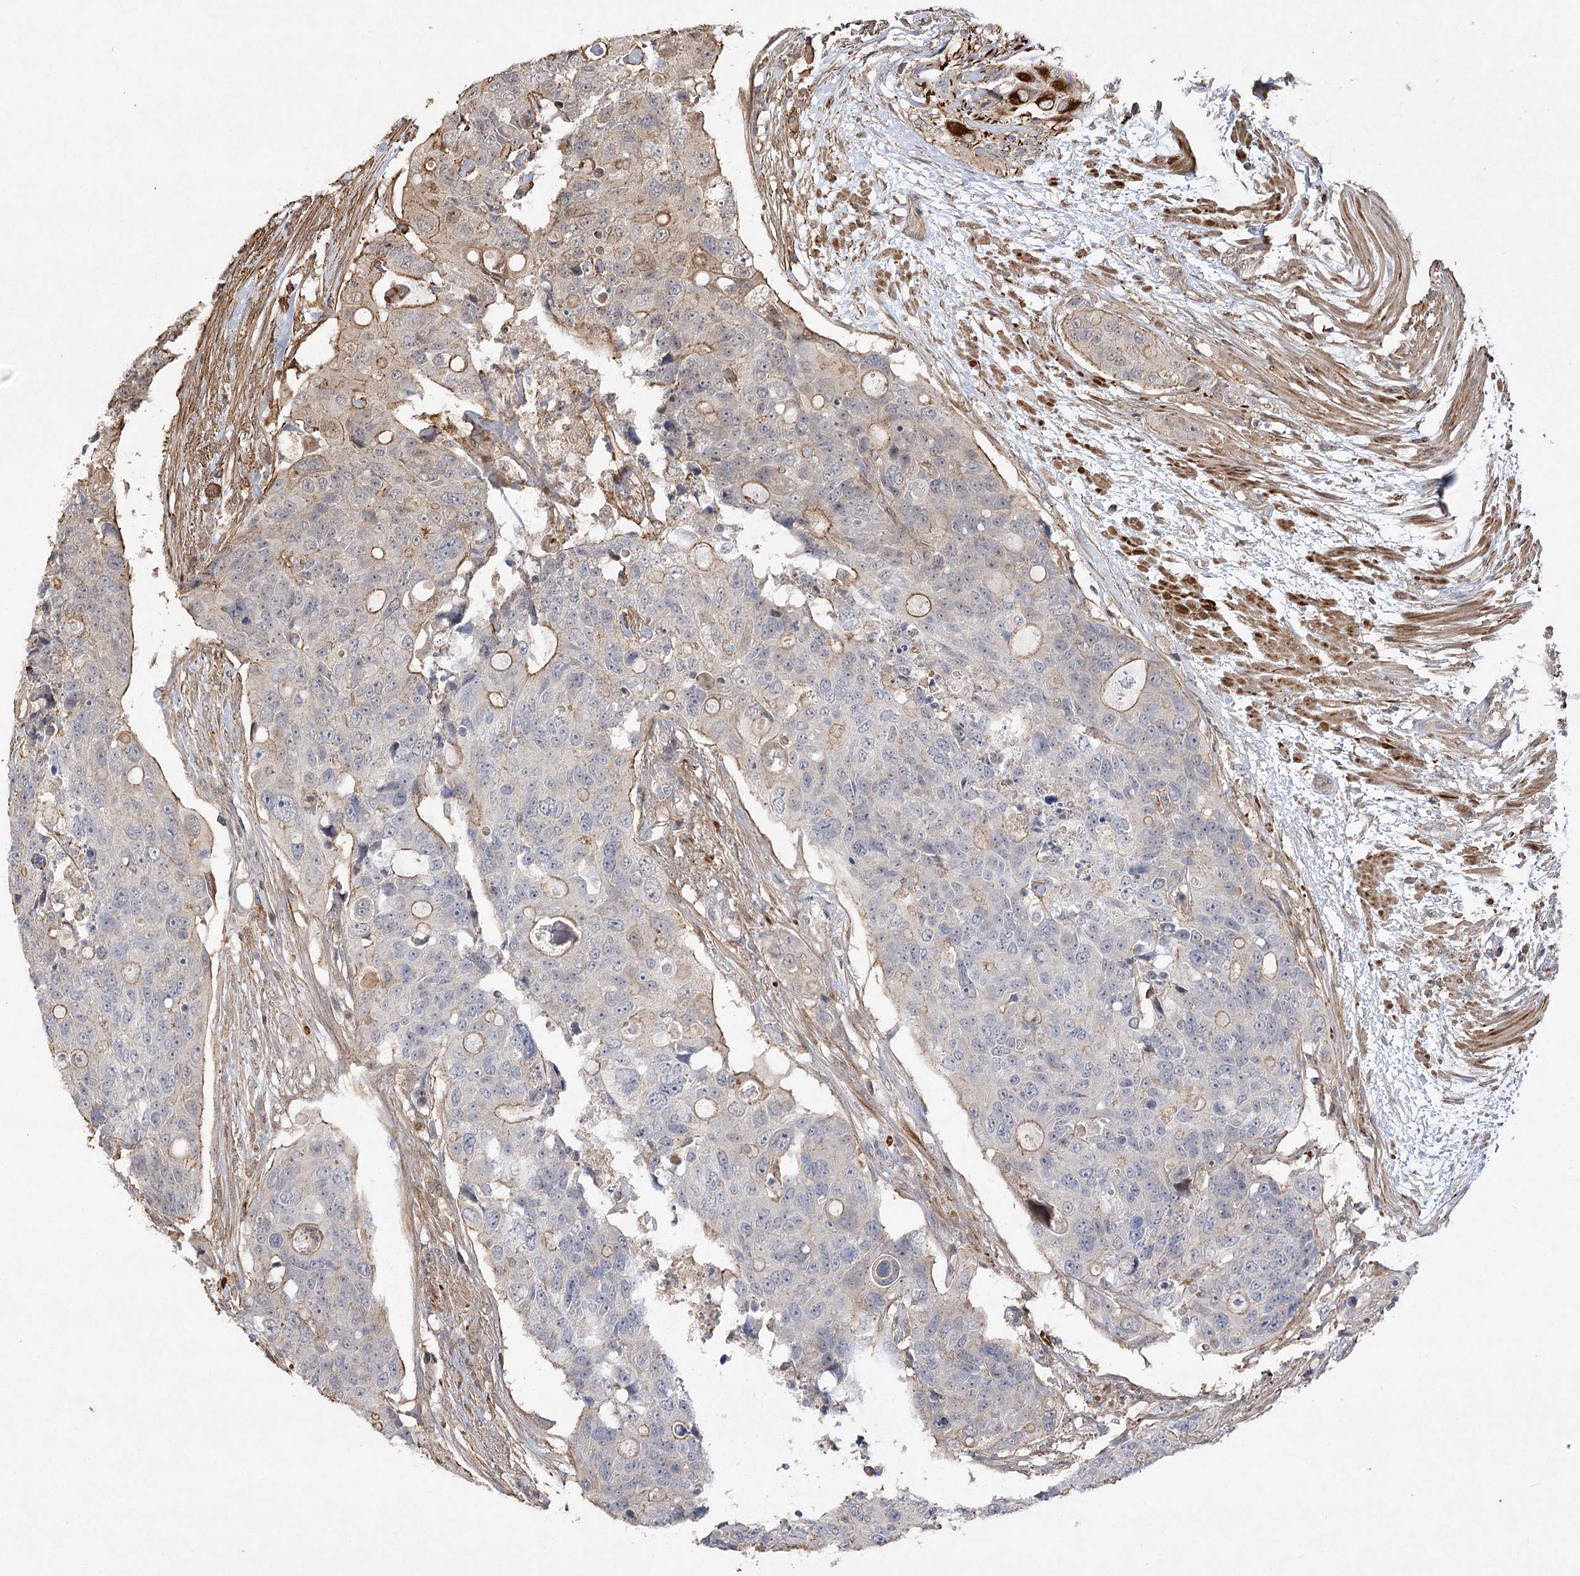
{"staining": {"intensity": "moderate", "quantity": "<25%", "location": "cytoplasmic/membranous"}, "tissue": "colorectal cancer", "cell_type": "Tumor cells", "image_type": "cancer", "snomed": [{"axis": "morphology", "description": "Adenocarcinoma, NOS"}, {"axis": "topography", "description": "Colon"}], "caption": "Protein staining by IHC exhibits moderate cytoplasmic/membranous positivity in about <25% of tumor cells in colorectal adenocarcinoma.", "gene": "OBSL1", "patient": {"sex": "female", "age": 57}}